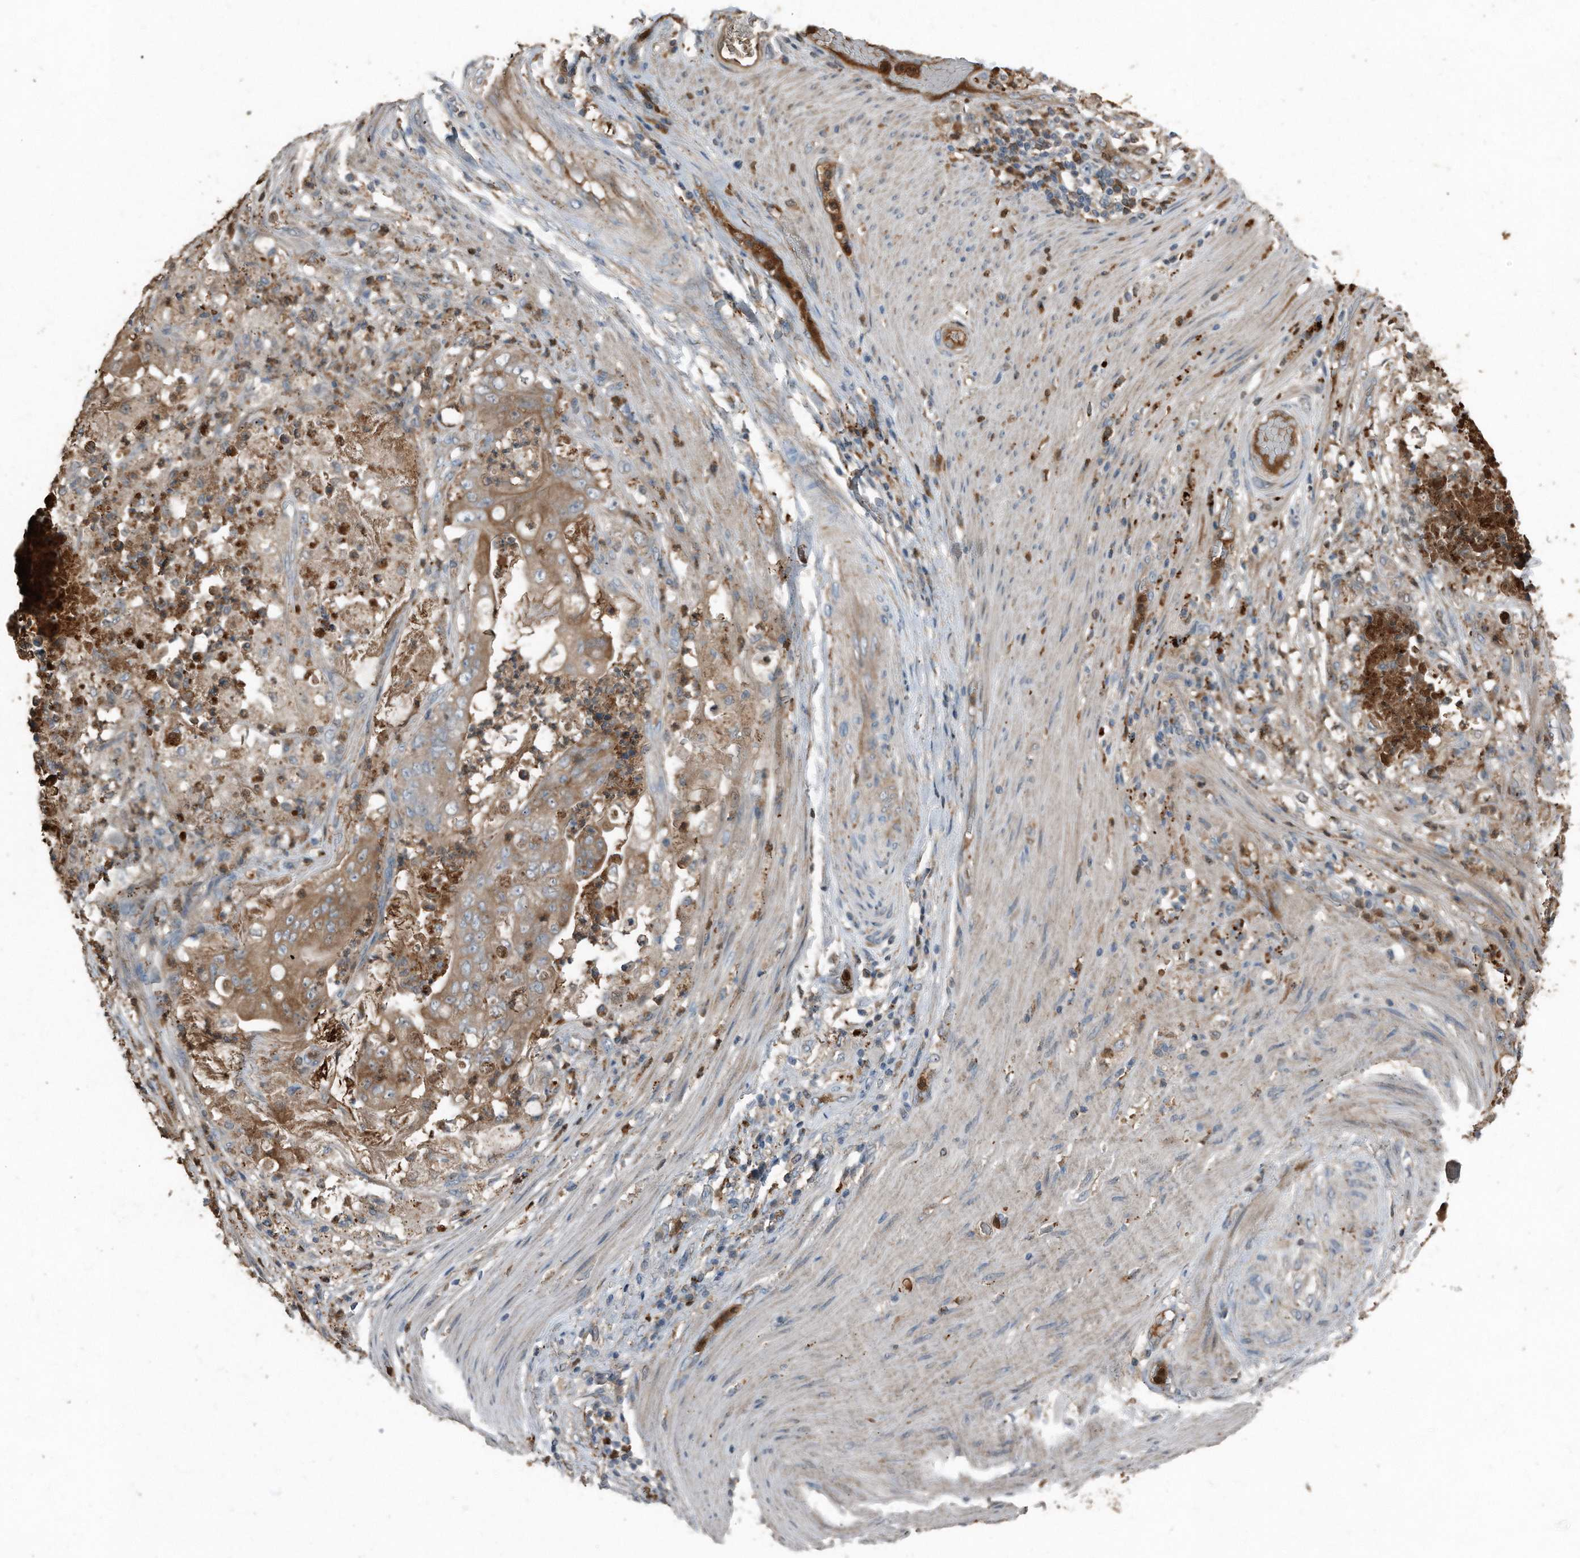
{"staining": {"intensity": "moderate", "quantity": ">75%", "location": "cytoplasmic/membranous"}, "tissue": "stomach cancer", "cell_type": "Tumor cells", "image_type": "cancer", "snomed": [{"axis": "morphology", "description": "Adenocarcinoma, NOS"}, {"axis": "topography", "description": "Stomach"}], "caption": "The immunohistochemical stain labels moderate cytoplasmic/membranous expression in tumor cells of stomach cancer (adenocarcinoma) tissue.", "gene": "C9", "patient": {"sex": "female", "age": 73}}